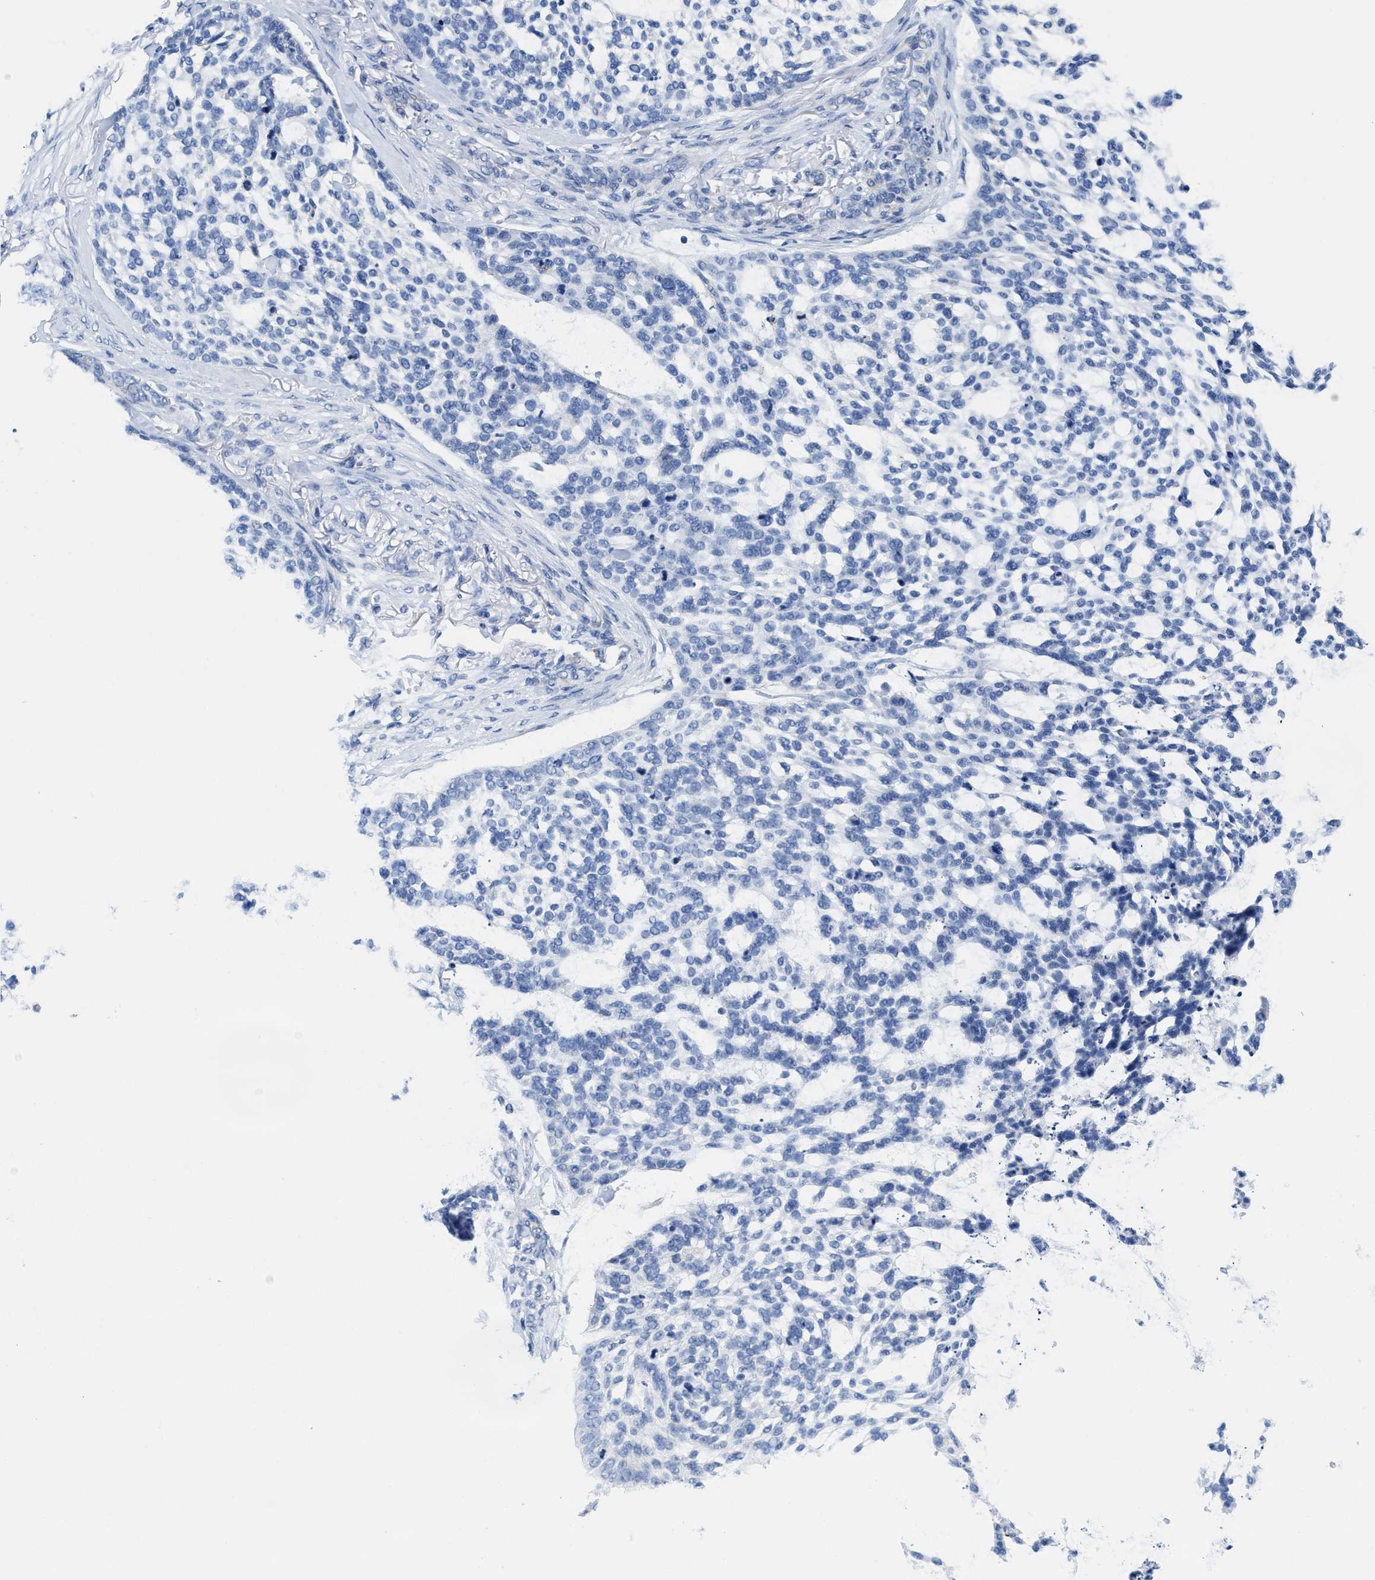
{"staining": {"intensity": "negative", "quantity": "none", "location": "none"}, "tissue": "skin cancer", "cell_type": "Tumor cells", "image_type": "cancer", "snomed": [{"axis": "morphology", "description": "Basal cell carcinoma"}, {"axis": "topography", "description": "Skin"}], "caption": "The histopathology image reveals no staining of tumor cells in skin cancer.", "gene": "TBRG4", "patient": {"sex": "female", "age": 64}}